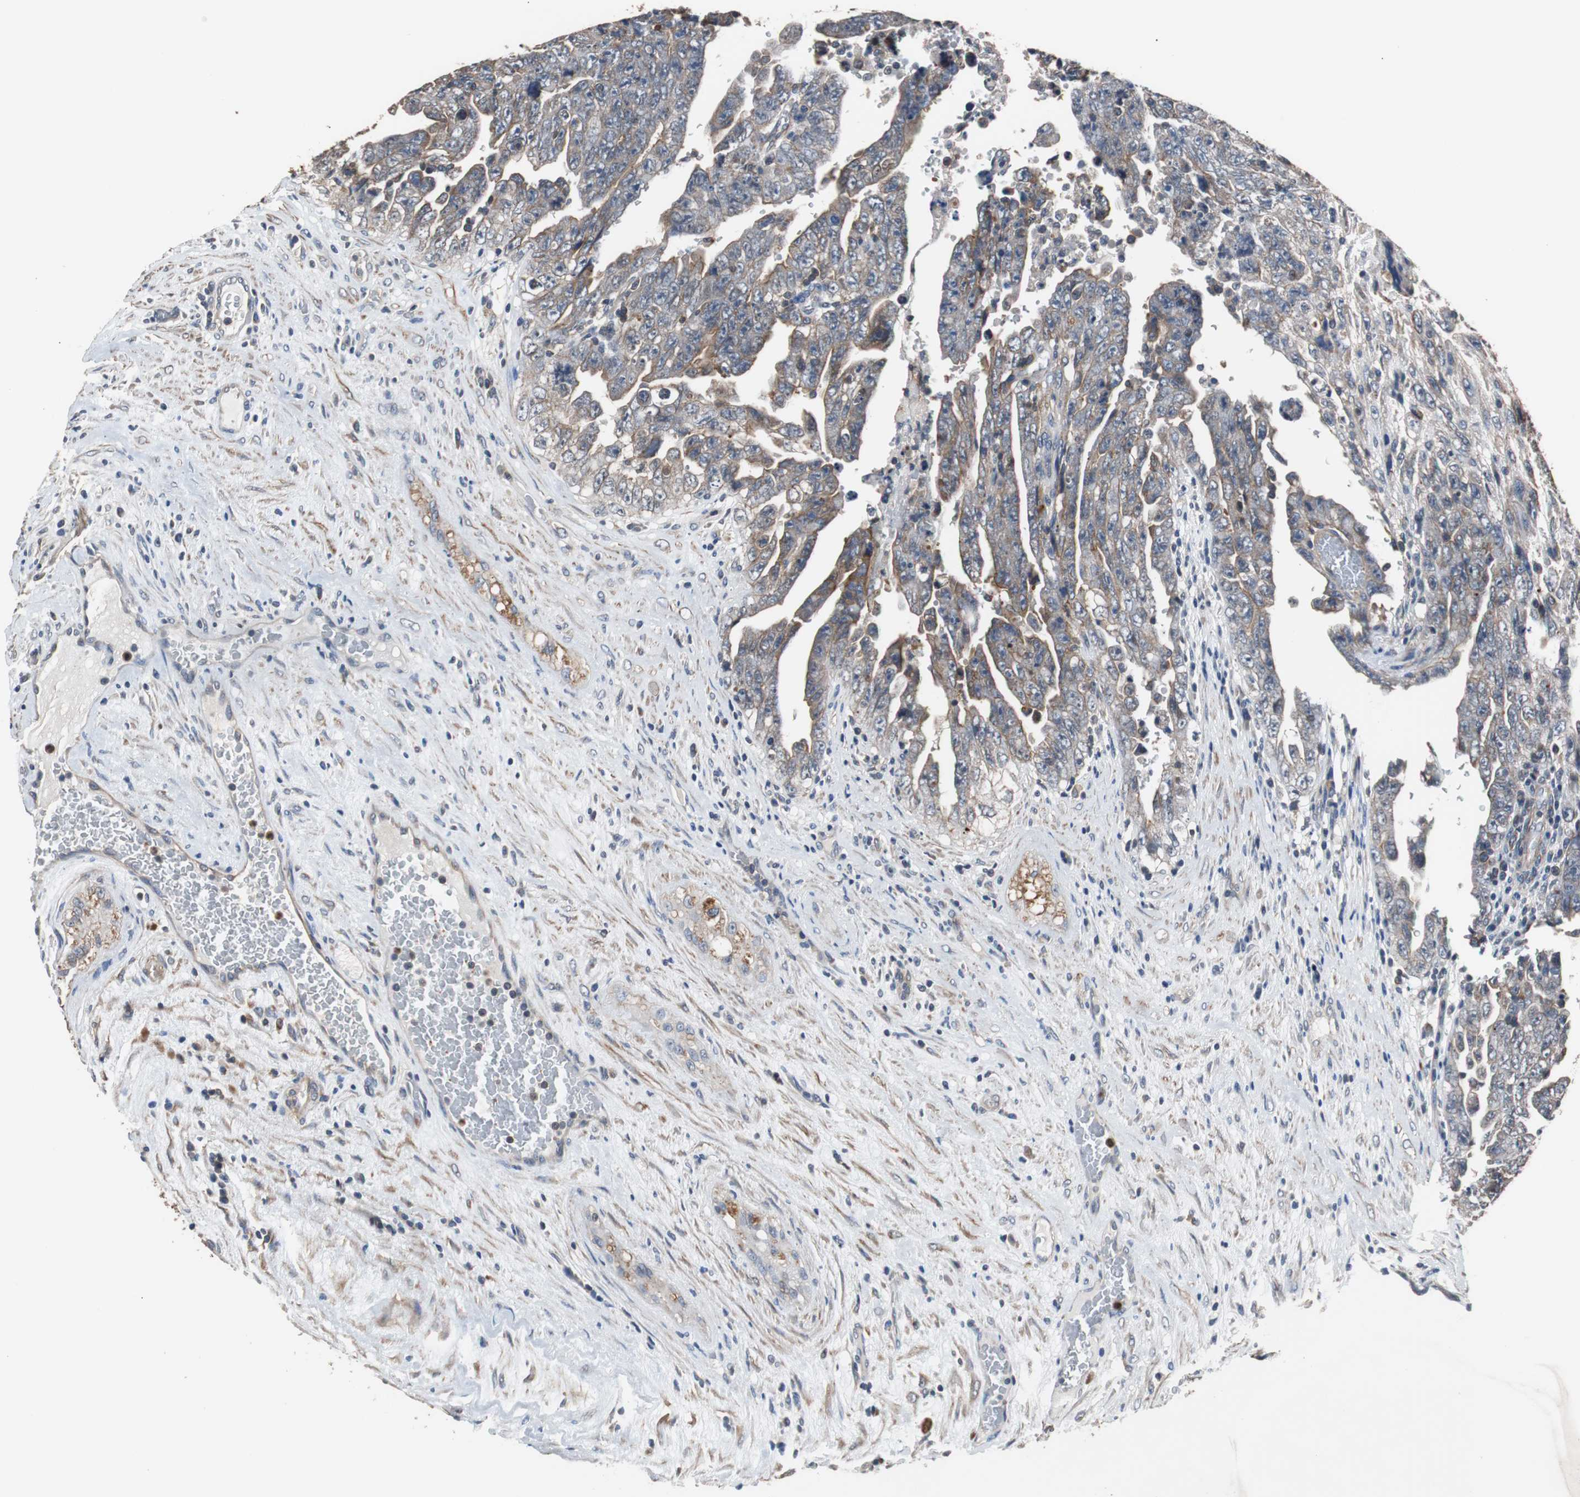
{"staining": {"intensity": "moderate", "quantity": ">75%", "location": "cytoplasmic/membranous"}, "tissue": "testis cancer", "cell_type": "Tumor cells", "image_type": "cancer", "snomed": [{"axis": "morphology", "description": "Carcinoma, Embryonal, NOS"}, {"axis": "topography", "description": "Testis"}], "caption": "Testis cancer stained with a protein marker shows moderate staining in tumor cells.", "gene": "PITRM1", "patient": {"sex": "male", "age": 28}}